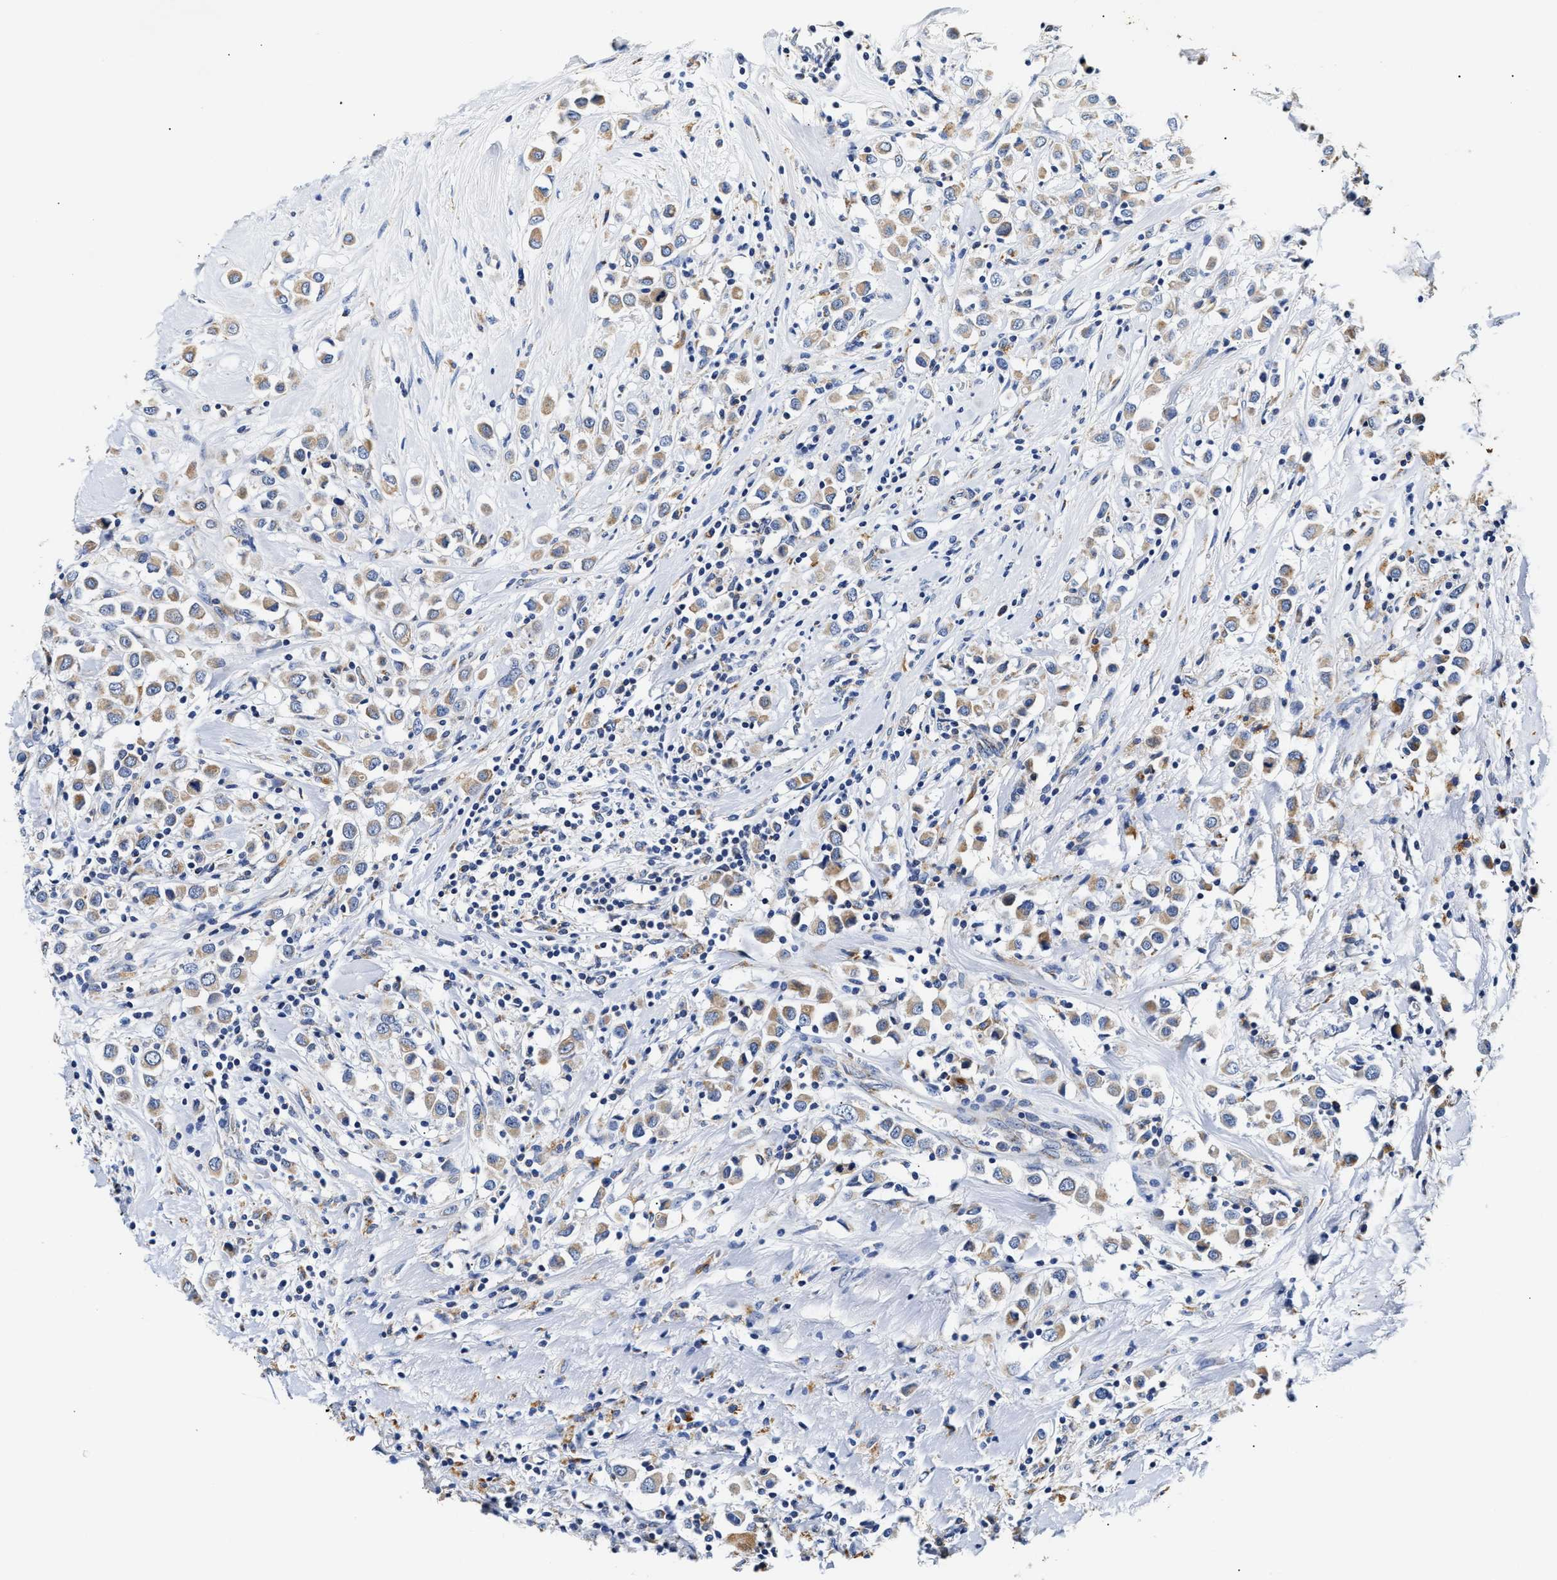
{"staining": {"intensity": "moderate", "quantity": "25%-75%", "location": "cytoplasmic/membranous"}, "tissue": "breast cancer", "cell_type": "Tumor cells", "image_type": "cancer", "snomed": [{"axis": "morphology", "description": "Duct carcinoma"}, {"axis": "topography", "description": "Breast"}], "caption": "Protein analysis of breast cancer (intraductal carcinoma) tissue reveals moderate cytoplasmic/membranous expression in approximately 25%-75% of tumor cells.", "gene": "ACADVL", "patient": {"sex": "female", "age": 61}}